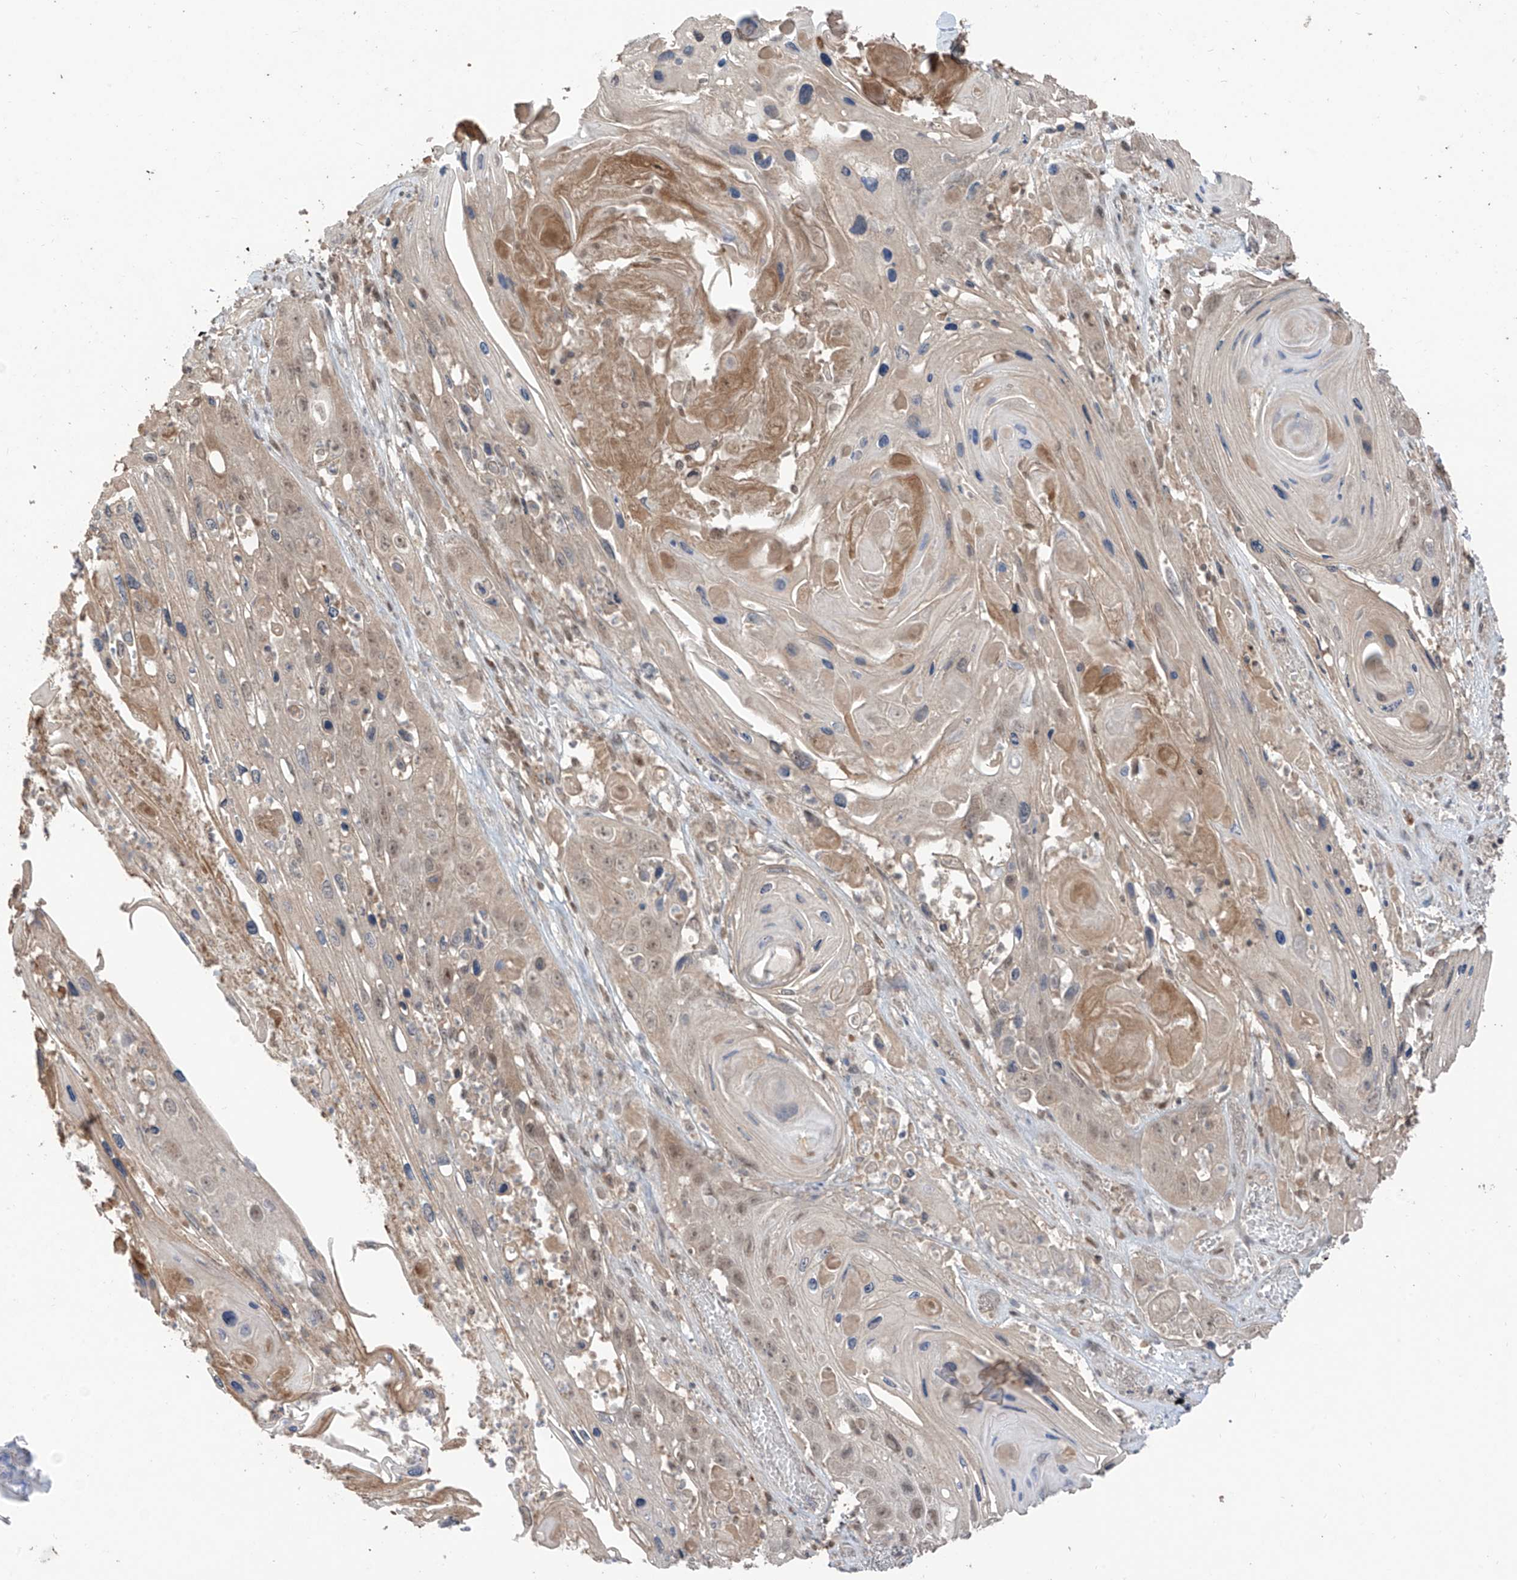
{"staining": {"intensity": "weak", "quantity": "25%-75%", "location": "cytoplasmic/membranous,nuclear"}, "tissue": "skin cancer", "cell_type": "Tumor cells", "image_type": "cancer", "snomed": [{"axis": "morphology", "description": "Squamous cell carcinoma, NOS"}, {"axis": "topography", "description": "Skin"}], "caption": "This image reveals skin cancer stained with immunohistochemistry (IHC) to label a protein in brown. The cytoplasmic/membranous and nuclear of tumor cells show weak positivity for the protein. Nuclei are counter-stained blue.", "gene": "COLGALT2", "patient": {"sex": "male", "age": 55}}